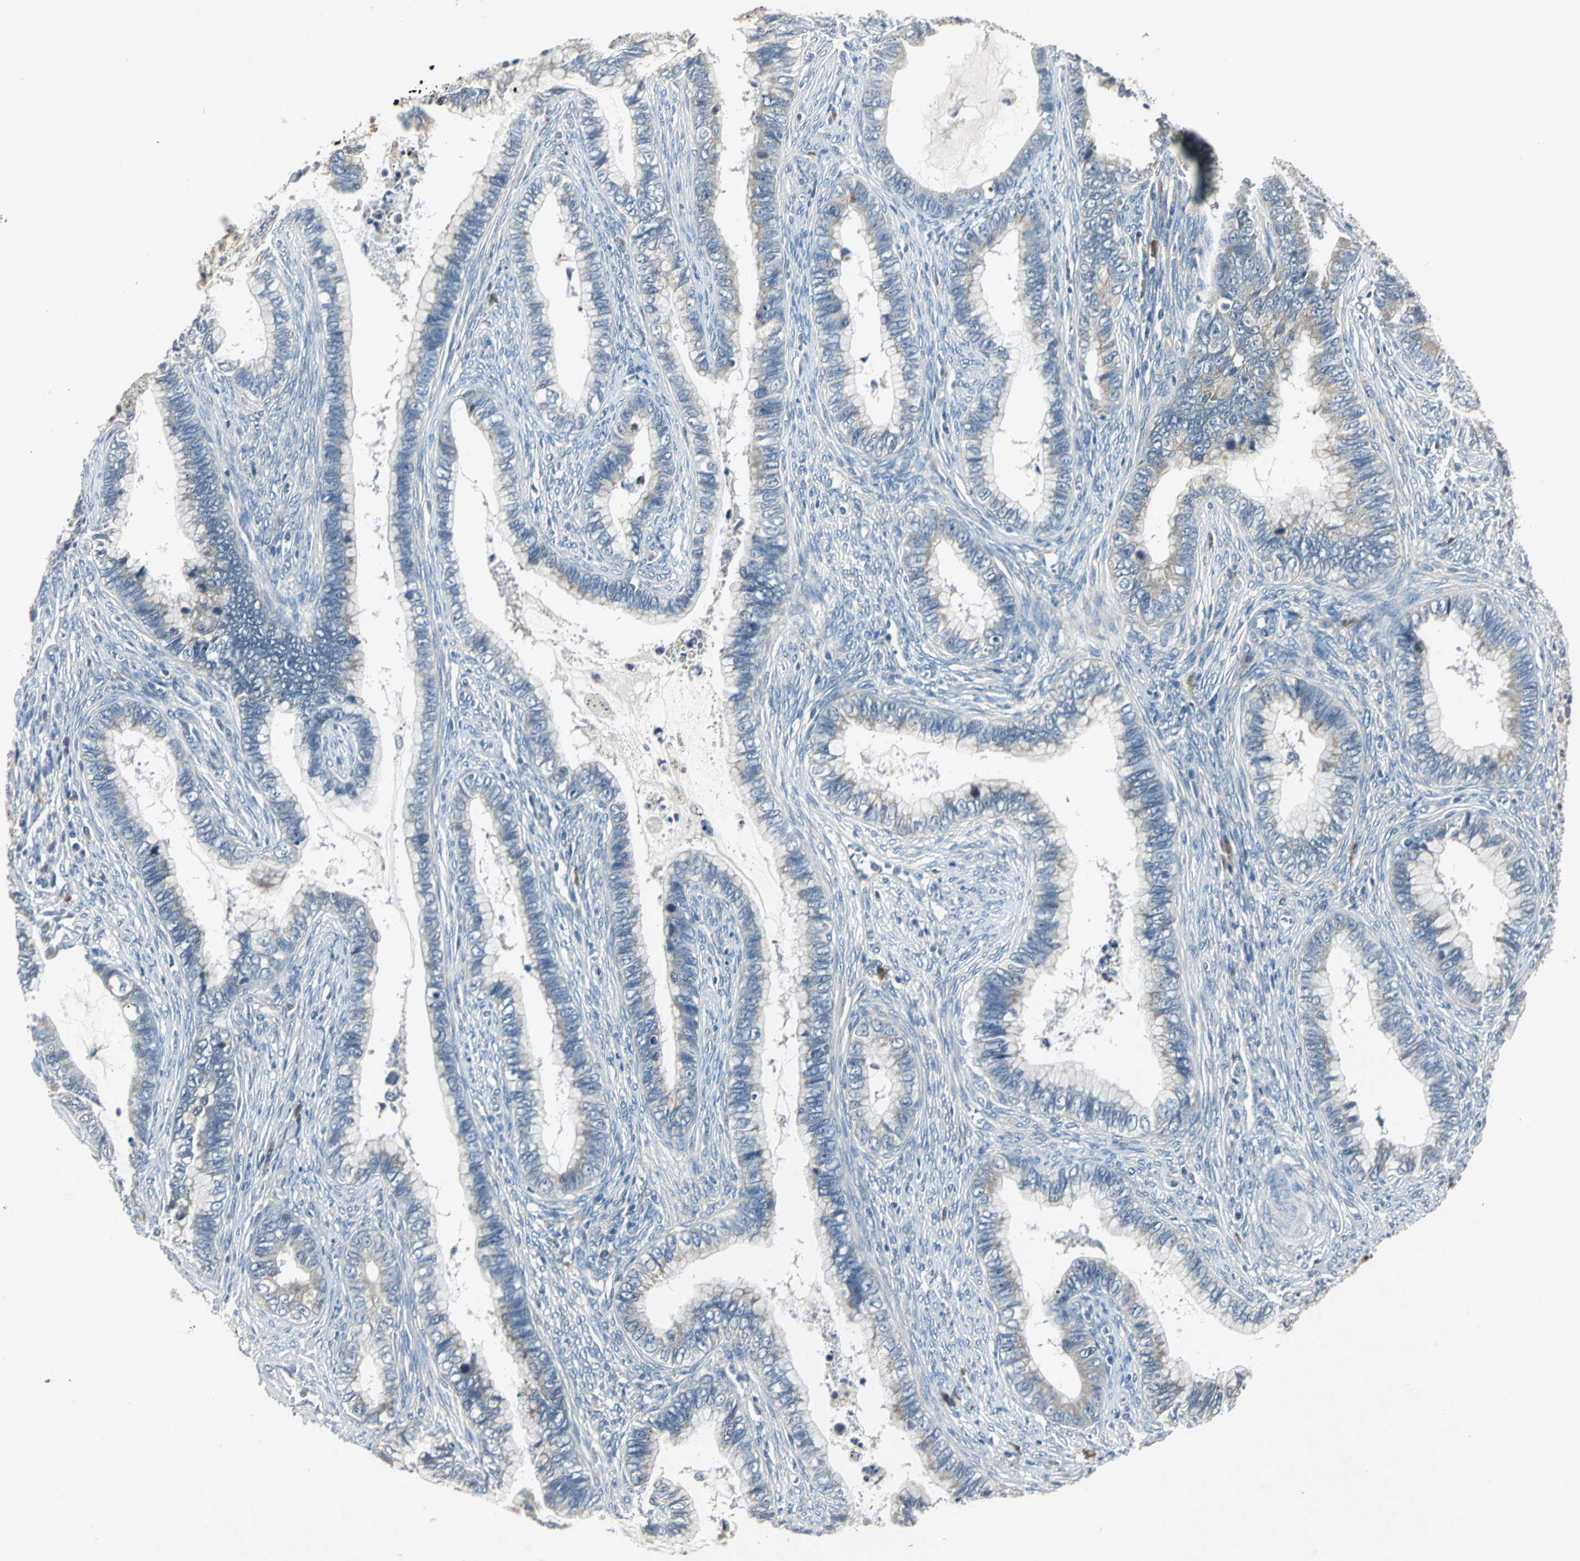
{"staining": {"intensity": "weak", "quantity": "<25%", "location": "cytoplasmic/membranous"}, "tissue": "cervical cancer", "cell_type": "Tumor cells", "image_type": "cancer", "snomed": [{"axis": "morphology", "description": "Adenocarcinoma, NOS"}, {"axis": "topography", "description": "Cervix"}], "caption": "Immunohistochemistry (IHC) of adenocarcinoma (cervical) exhibits no expression in tumor cells.", "gene": "SLC2A13", "patient": {"sex": "female", "age": 44}}